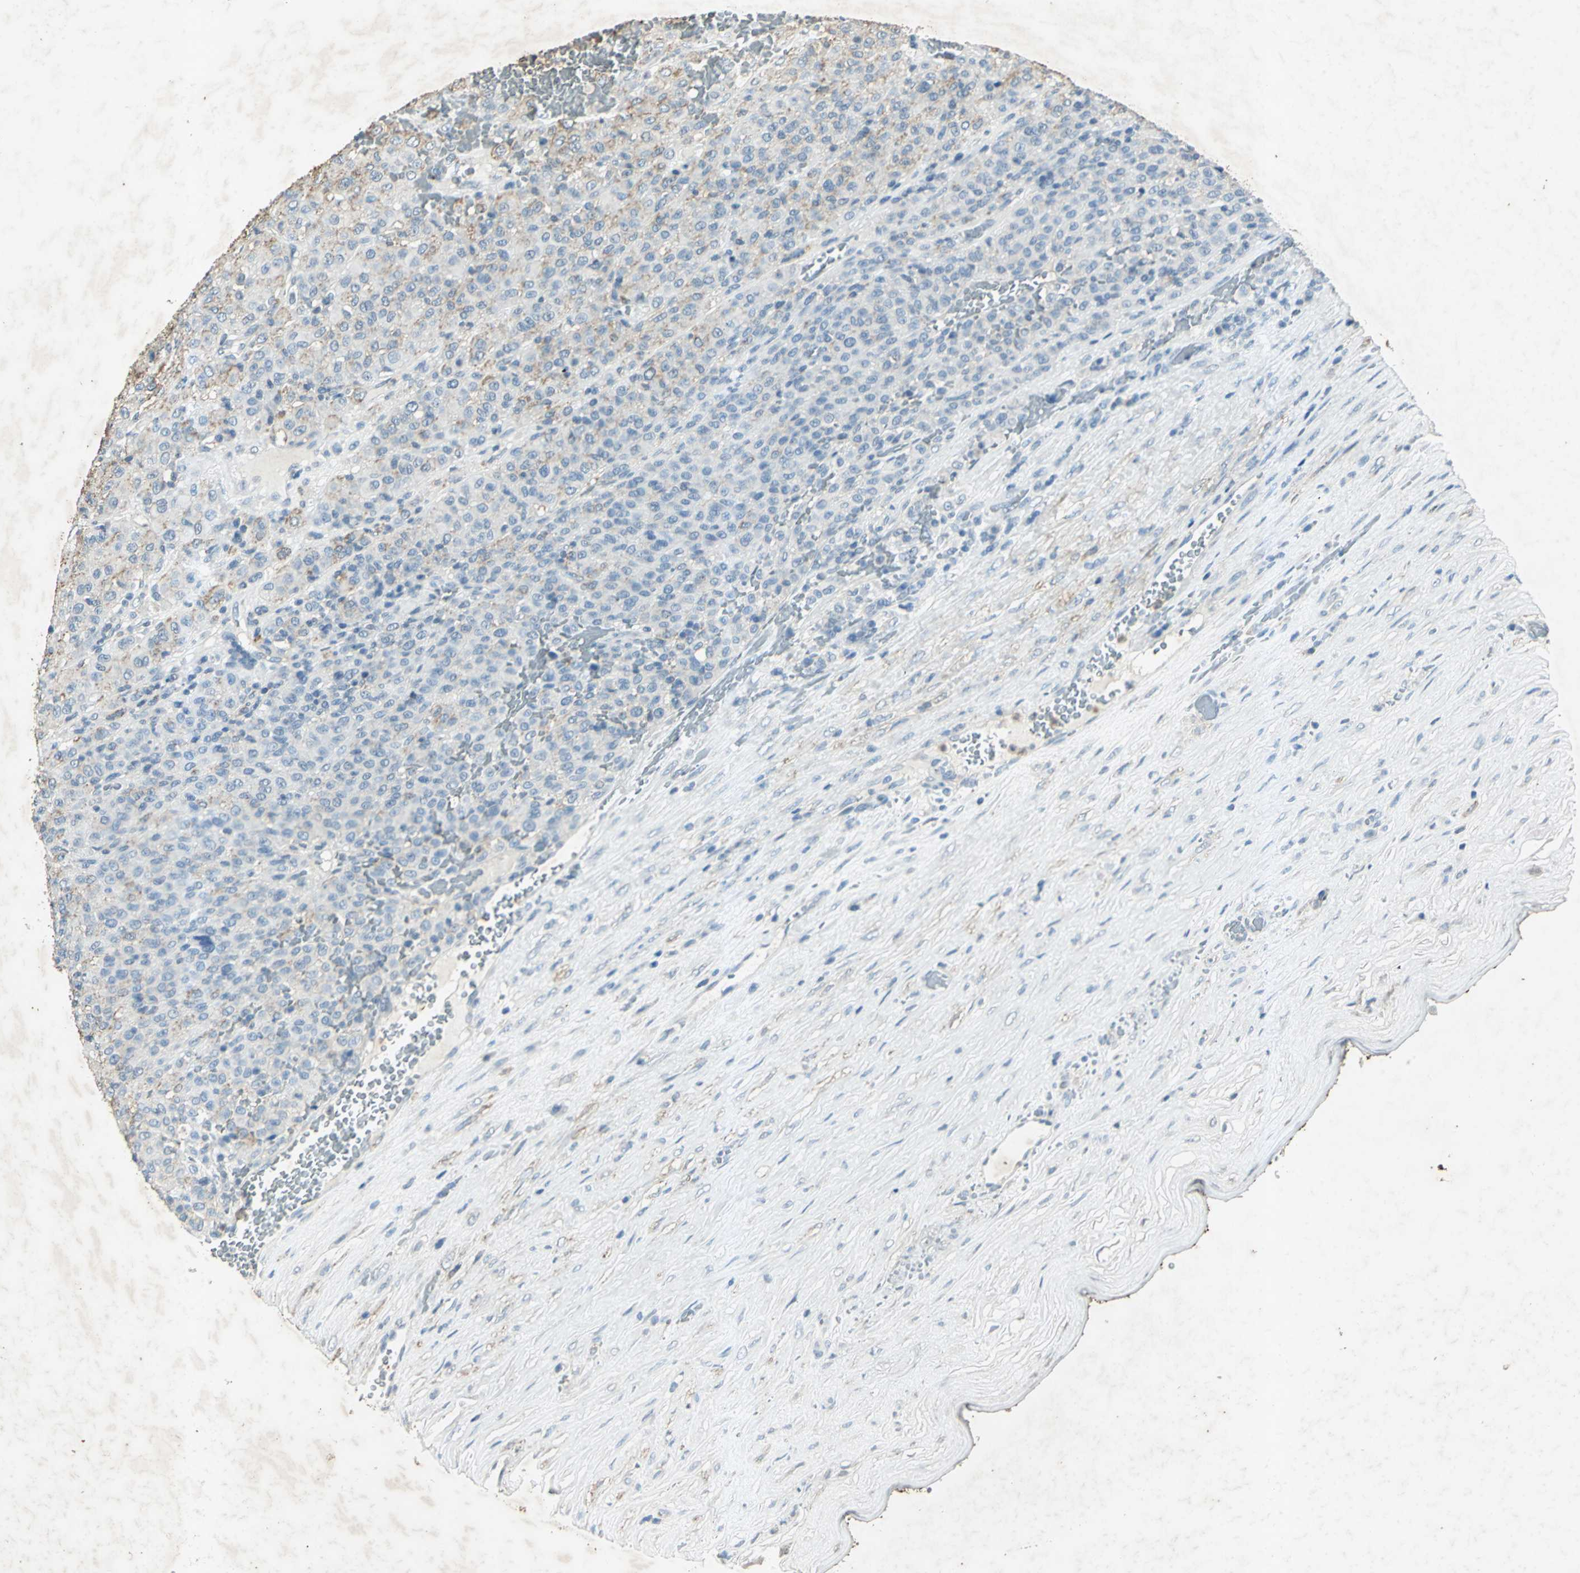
{"staining": {"intensity": "negative", "quantity": "none", "location": "none"}, "tissue": "melanoma", "cell_type": "Tumor cells", "image_type": "cancer", "snomed": [{"axis": "morphology", "description": "Malignant melanoma, Metastatic site"}, {"axis": "topography", "description": "Pancreas"}], "caption": "Immunohistochemistry of melanoma demonstrates no expression in tumor cells.", "gene": "CAMK2B", "patient": {"sex": "female", "age": 30}}